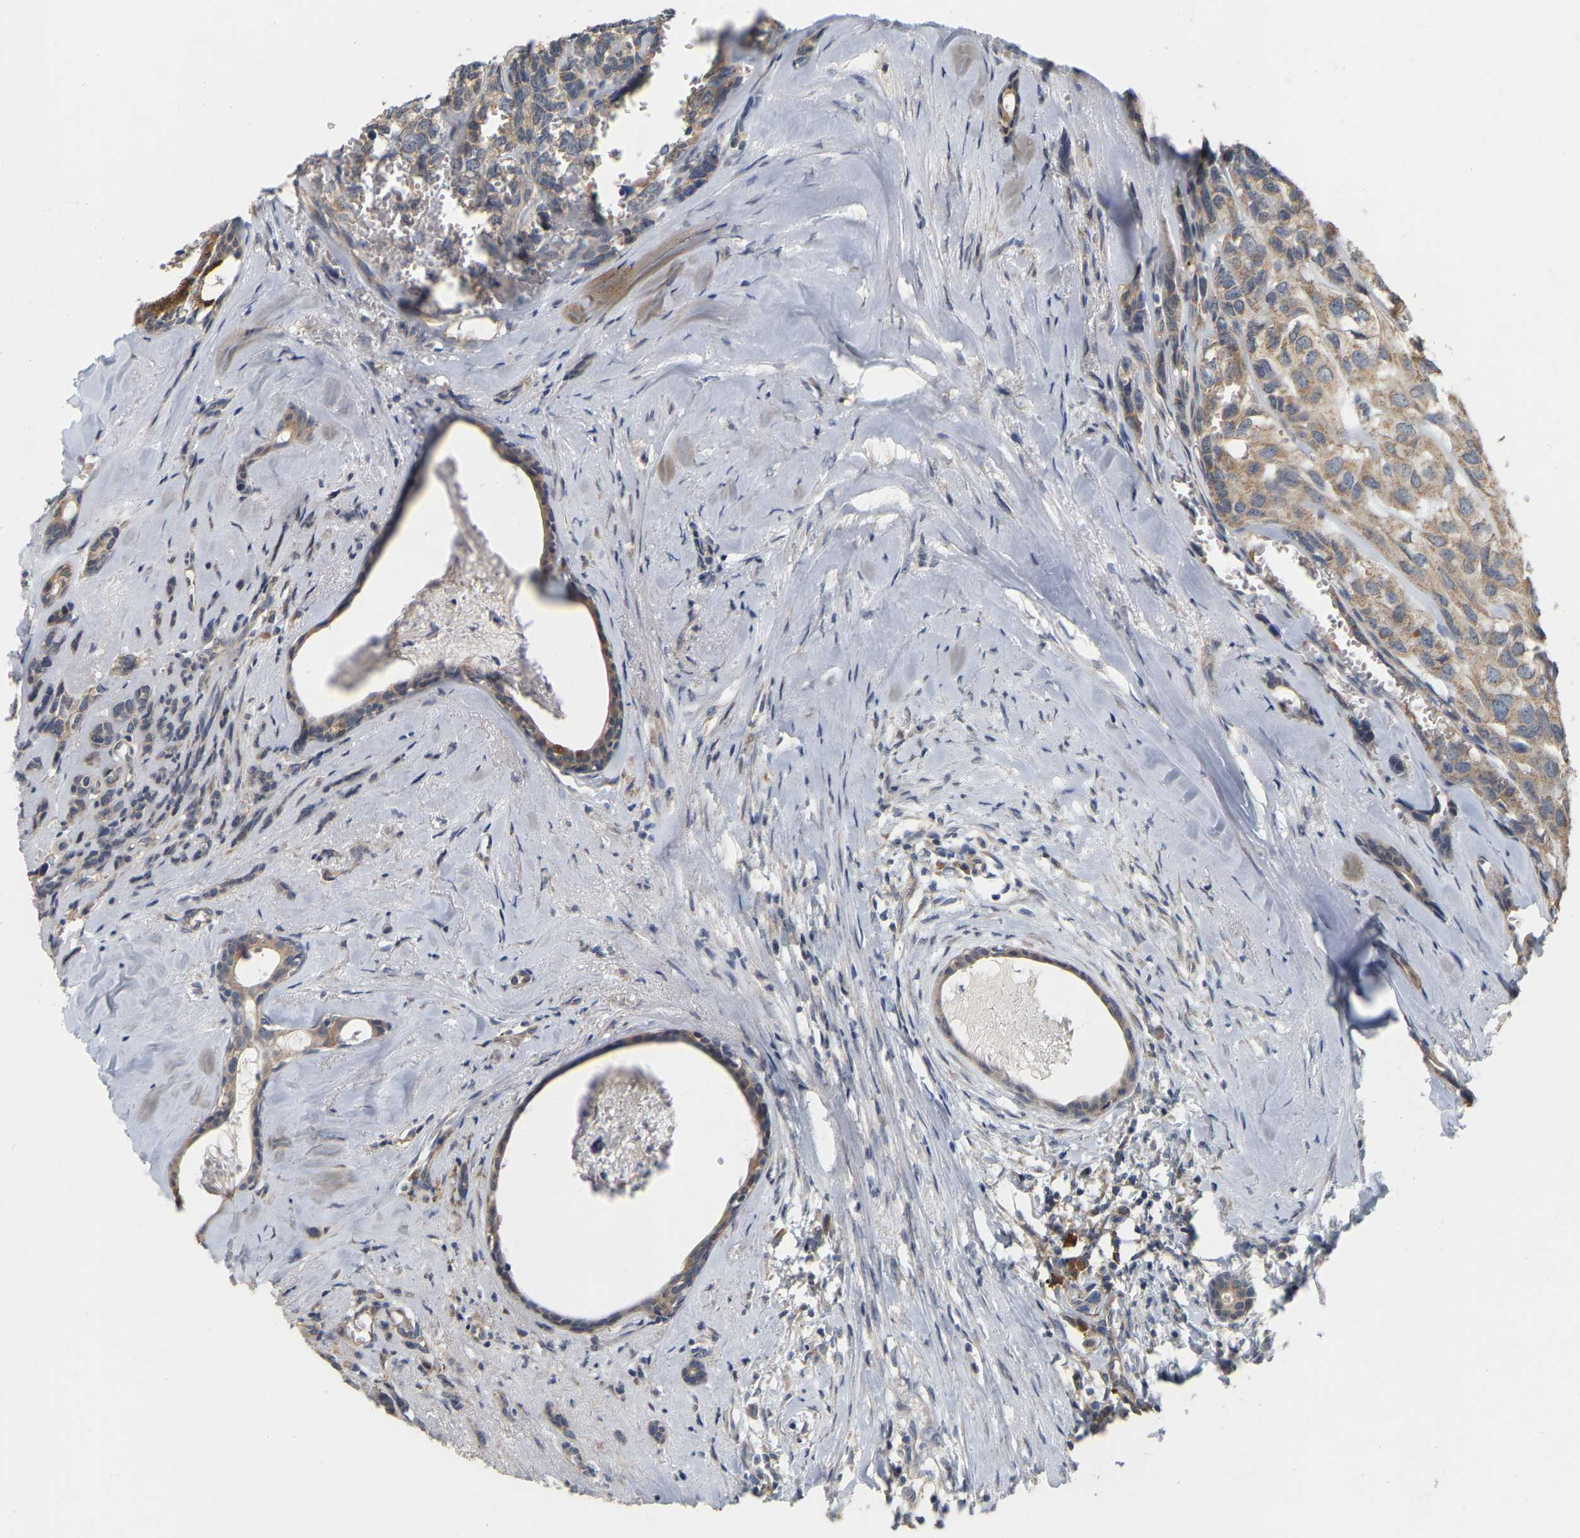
{"staining": {"intensity": "moderate", "quantity": ">75%", "location": "cytoplasmic/membranous"}, "tissue": "head and neck cancer", "cell_type": "Tumor cells", "image_type": "cancer", "snomed": [{"axis": "morphology", "description": "Adenocarcinoma, NOS"}, {"axis": "topography", "description": "Salivary gland, NOS"}, {"axis": "topography", "description": "Head-Neck"}], "caption": "Immunohistochemical staining of head and neck cancer (adenocarcinoma) reveals moderate cytoplasmic/membranous protein expression in approximately >75% of tumor cells.", "gene": "SSH1", "patient": {"sex": "female", "age": 76}}